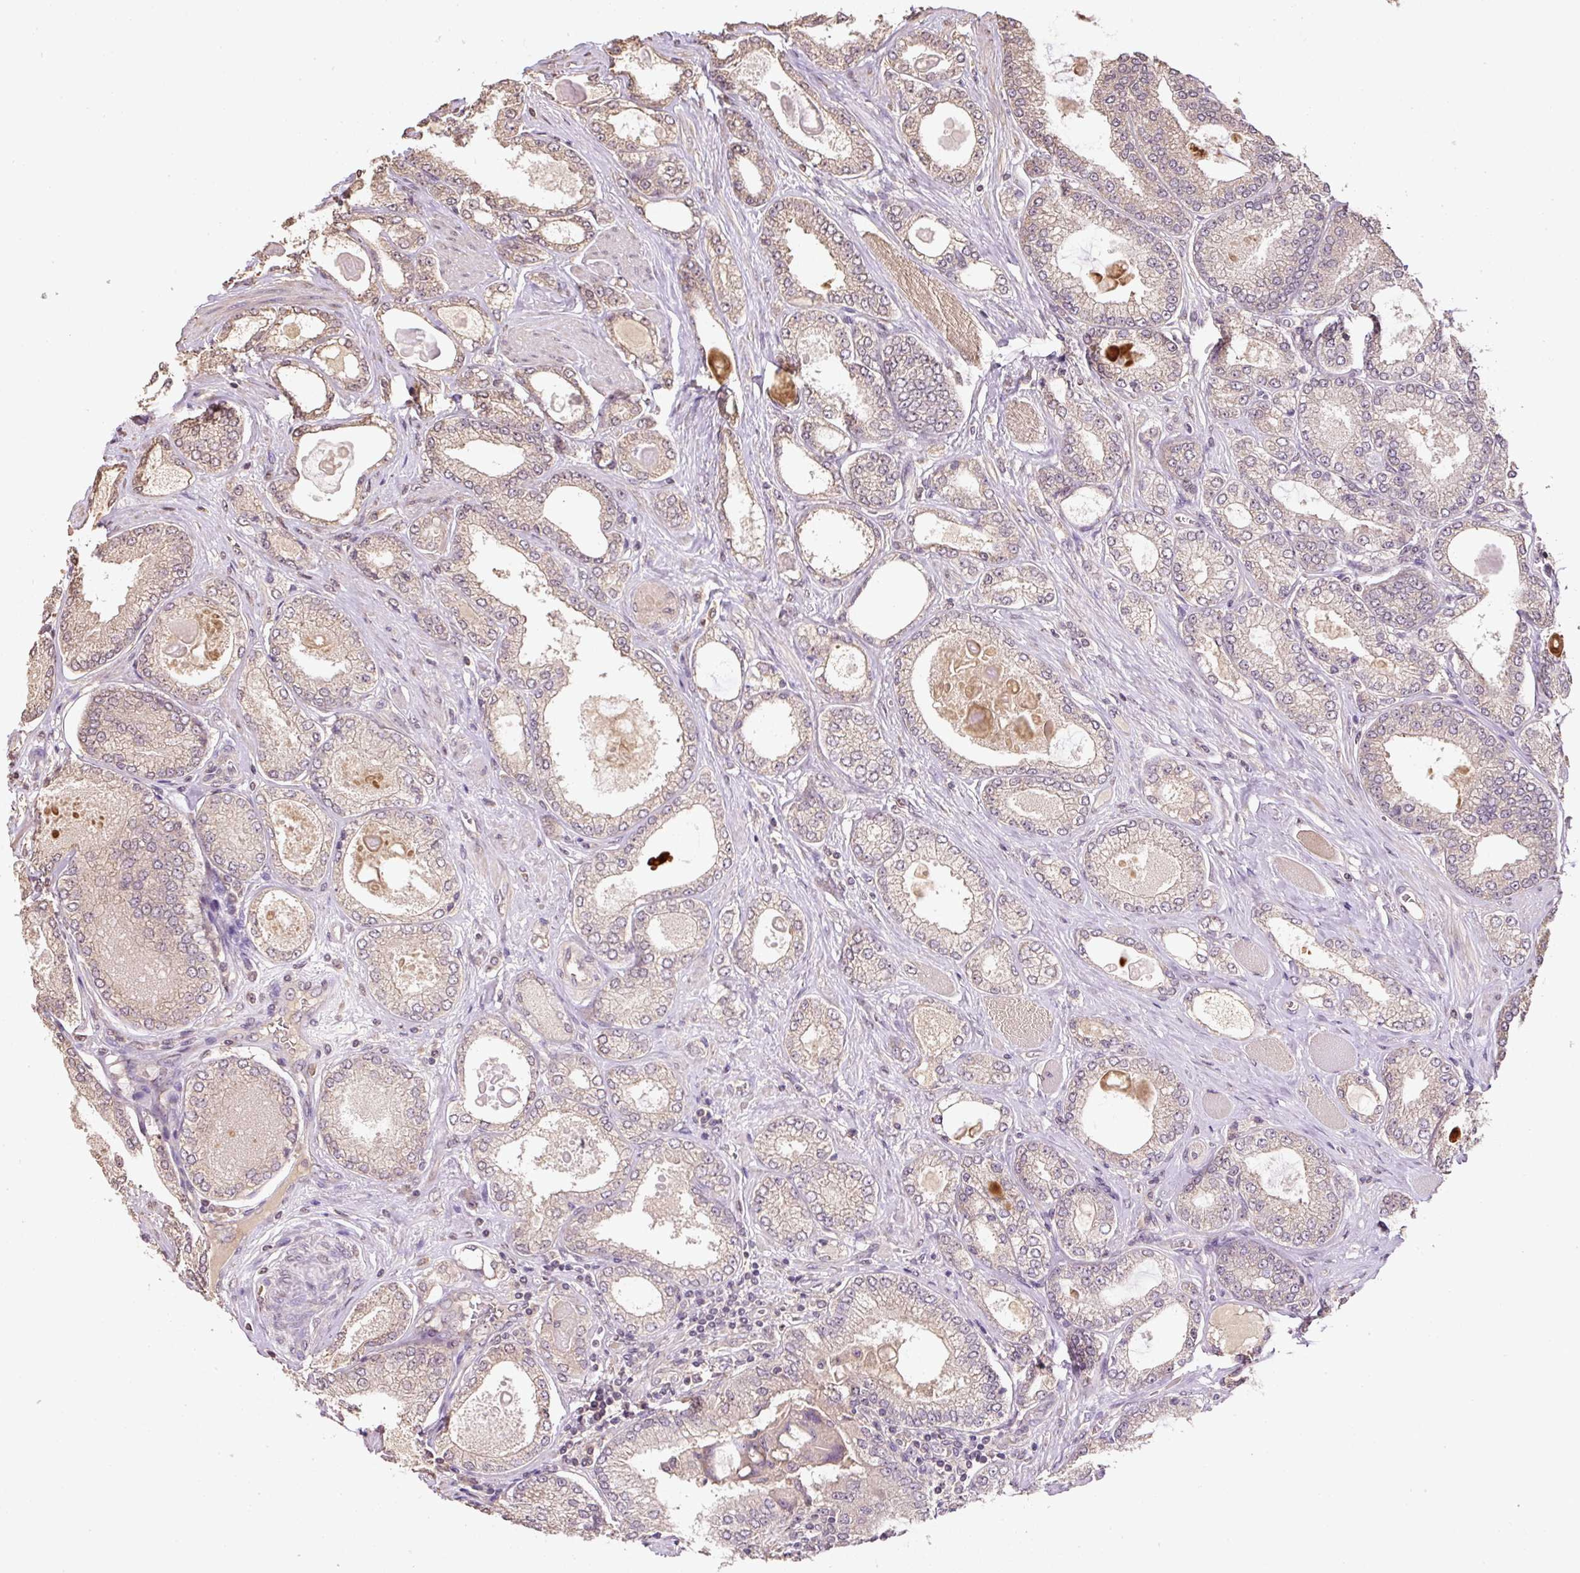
{"staining": {"intensity": "weak", "quantity": "25%-75%", "location": "cytoplasmic/membranous"}, "tissue": "prostate cancer", "cell_type": "Tumor cells", "image_type": "cancer", "snomed": [{"axis": "morphology", "description": "Adenocarcinoma, High grade"}, {"axis": "topography", "description": "Prostate"}], "caption": "A micrograph of human prostate cancer (adenocarcinoma (high-grade)) stained for a protein displays weak cytoplasmic/membranous brown staining in tumor cells.", "gene": "TMEM170B", "patient": {"sex": "male", "age": 68}}